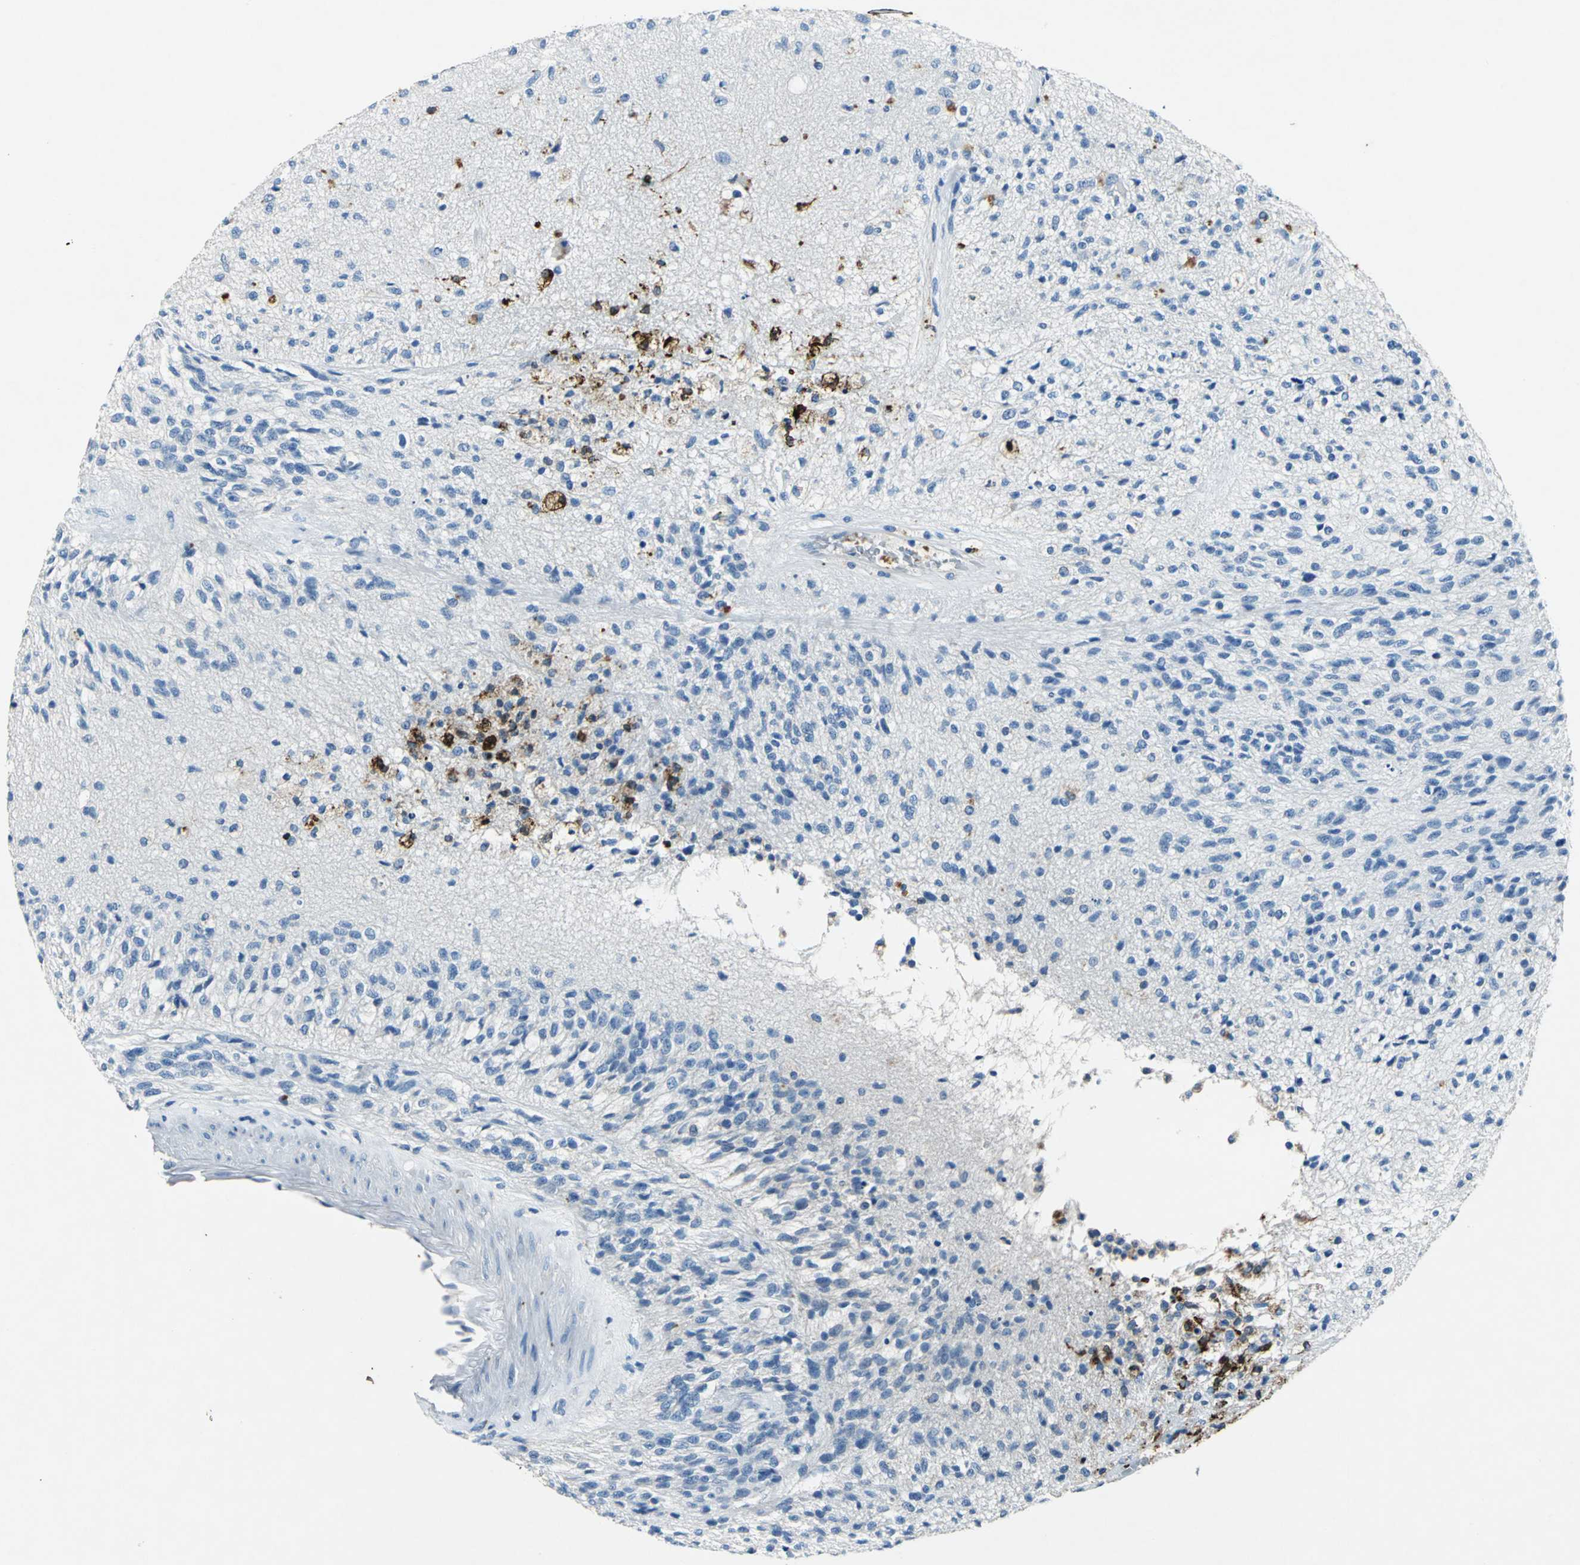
{"staining": {"intensity": "negative", "quantity": "none", "location": "none"}, "tissue": "glioma", "cell_type": "Tumor cells", "image_type": "cancer", "snomed": [{"axis": "morphology", "description": "Normal tissue, NOS"}, {"axis": "morphology", "description": "Glioma, malignant, High grade"}, {"axis": "topography", "description": "Cerebral cortex"}], "caption": "An image of glioma stained for a protein exhibits no brown staining in tumor cells.", "gene": "RPS13", "patient": {"sex": "male", "age": 77}}